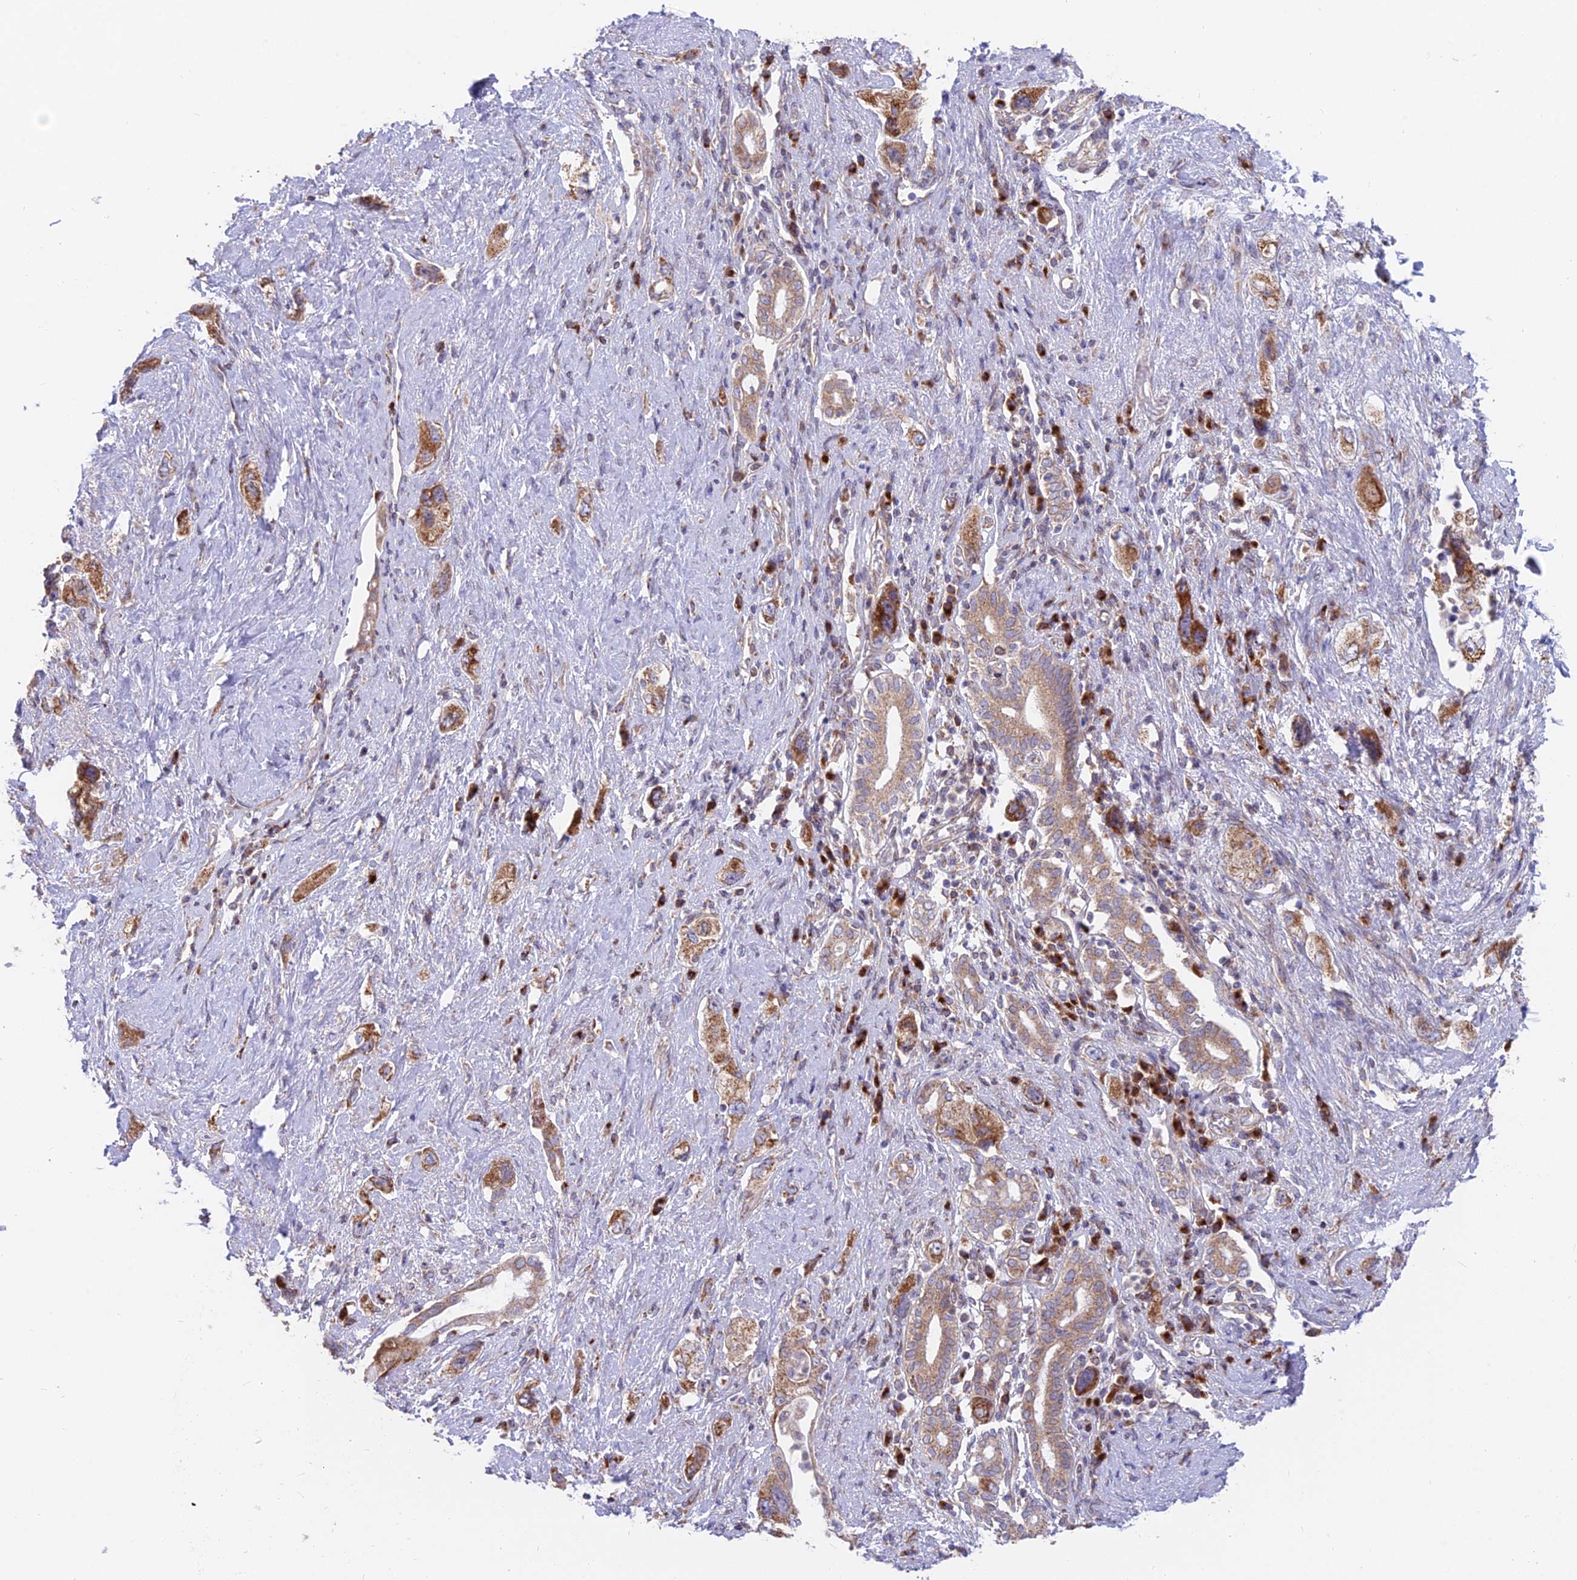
{"staining": {"intensity": "moderate", "quantity": ">75%", "location": "cytoplasmic/membranous"}, "tissue": "pancreatic cancer", "cell_type": "Tumor cells", "image_type": "cancer", "snomed": [{"axis": "morphology", "description": "Adenocarcinoma, NOS"}, {"axis": "topography", "description": "Pancreas"}], "caption": "Immunohistochemical staining of pancreatic cancer demonstrates medium levels of moderate cytoplasmic/membranous protein expression in about >75% of tumor cells.", "gene": "TBC1D20", "patient": {"sex": "female", "age": 73}}